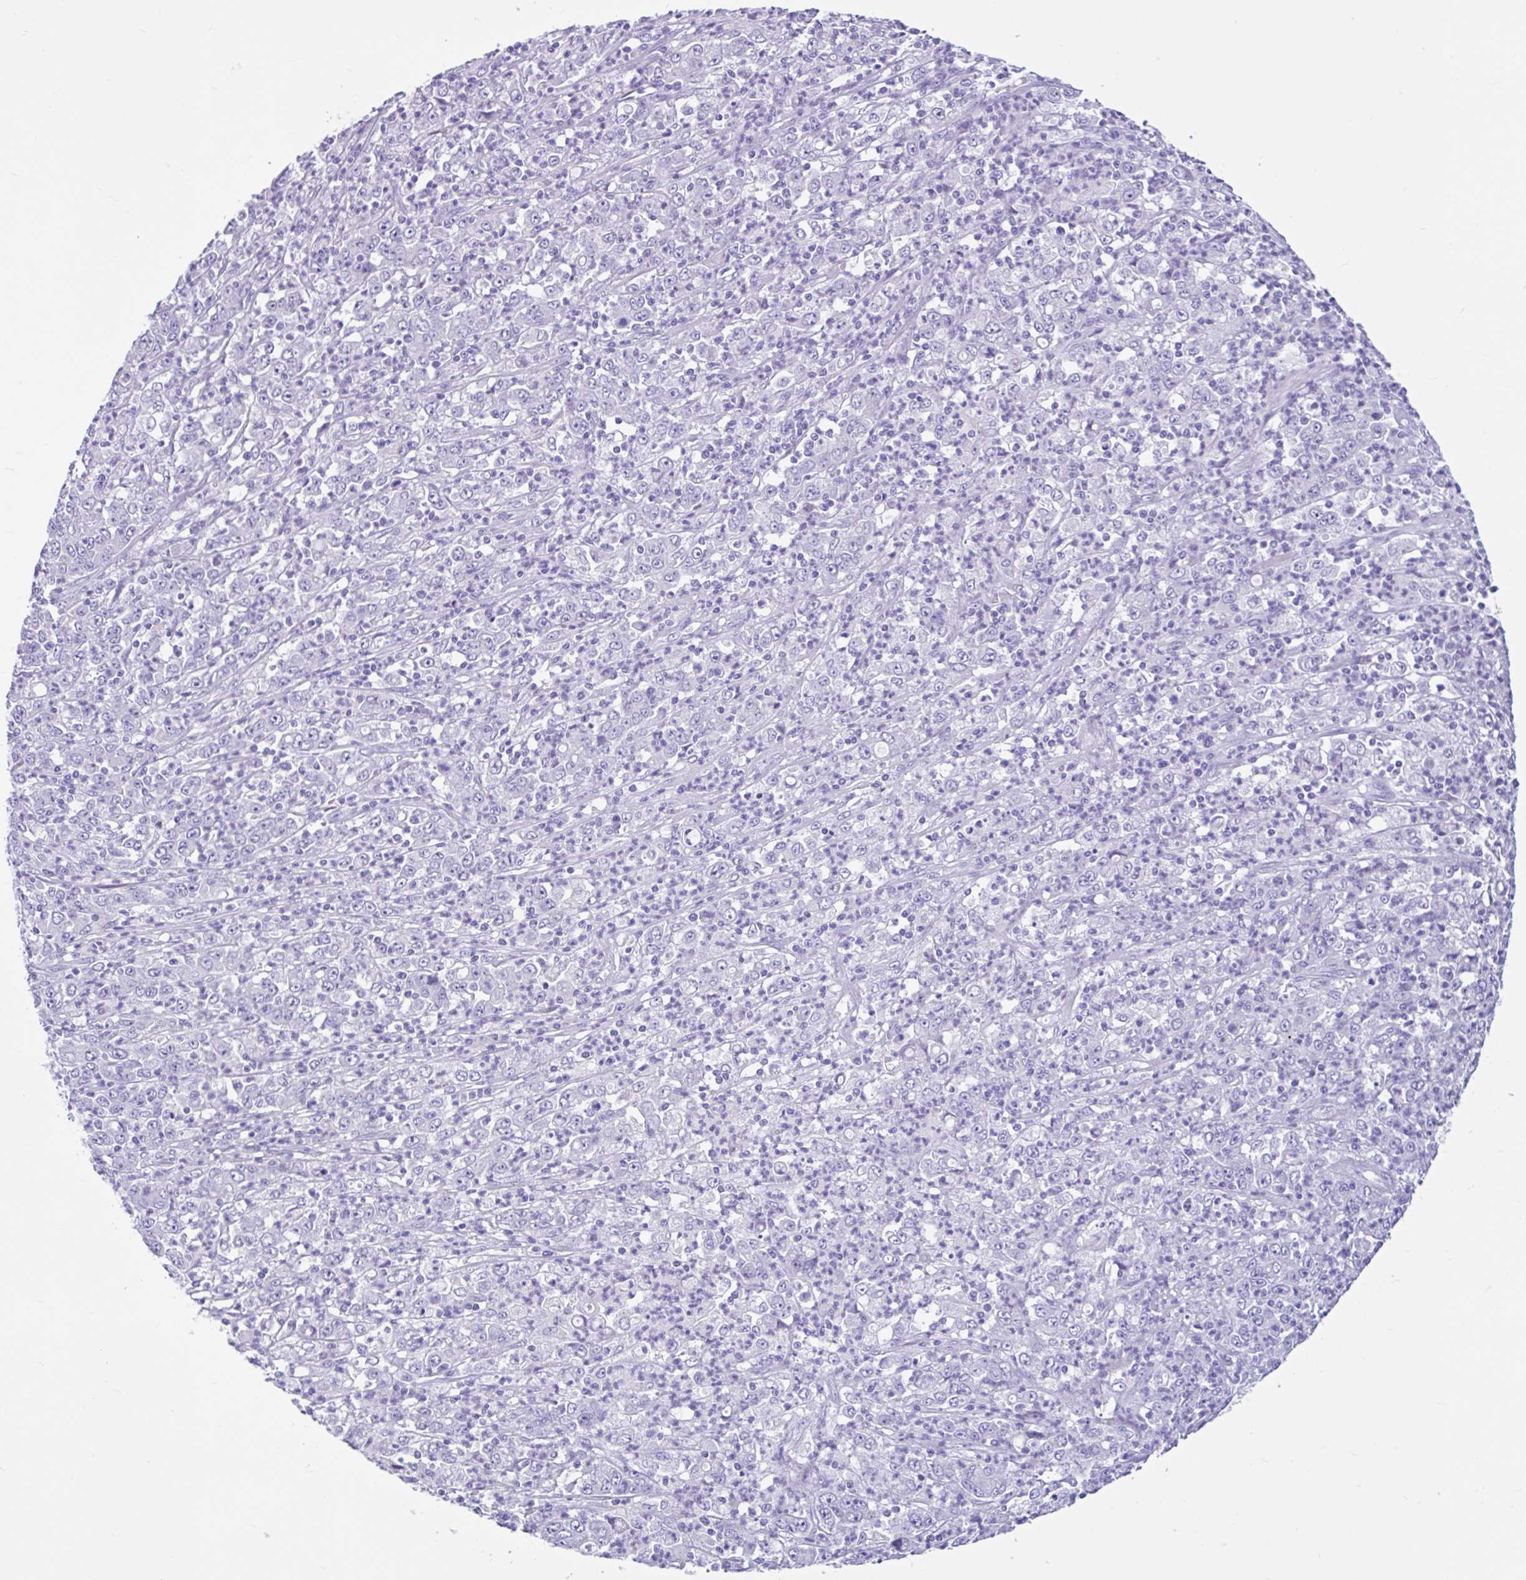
{"staining": {"intensity": "negative", "quantity": "none", "location": "none"}, "tissue": "stomach cancer", "cell_type": "Tumor cells", "image_type": "cancer", "snomed": [{"axis": "morphology", "description": "Adenocarcinoma, NOS"}, {"axis": "topography", "description": "Stomach, lower"}], "caption": "This is an immunohistochemistry (IHC) photomicrograph of human stomach adenocarcinoma. There is no staining in tumor cells.", "gene": "CYP19A1", "patient": {"sex": "female", "age": 71}}